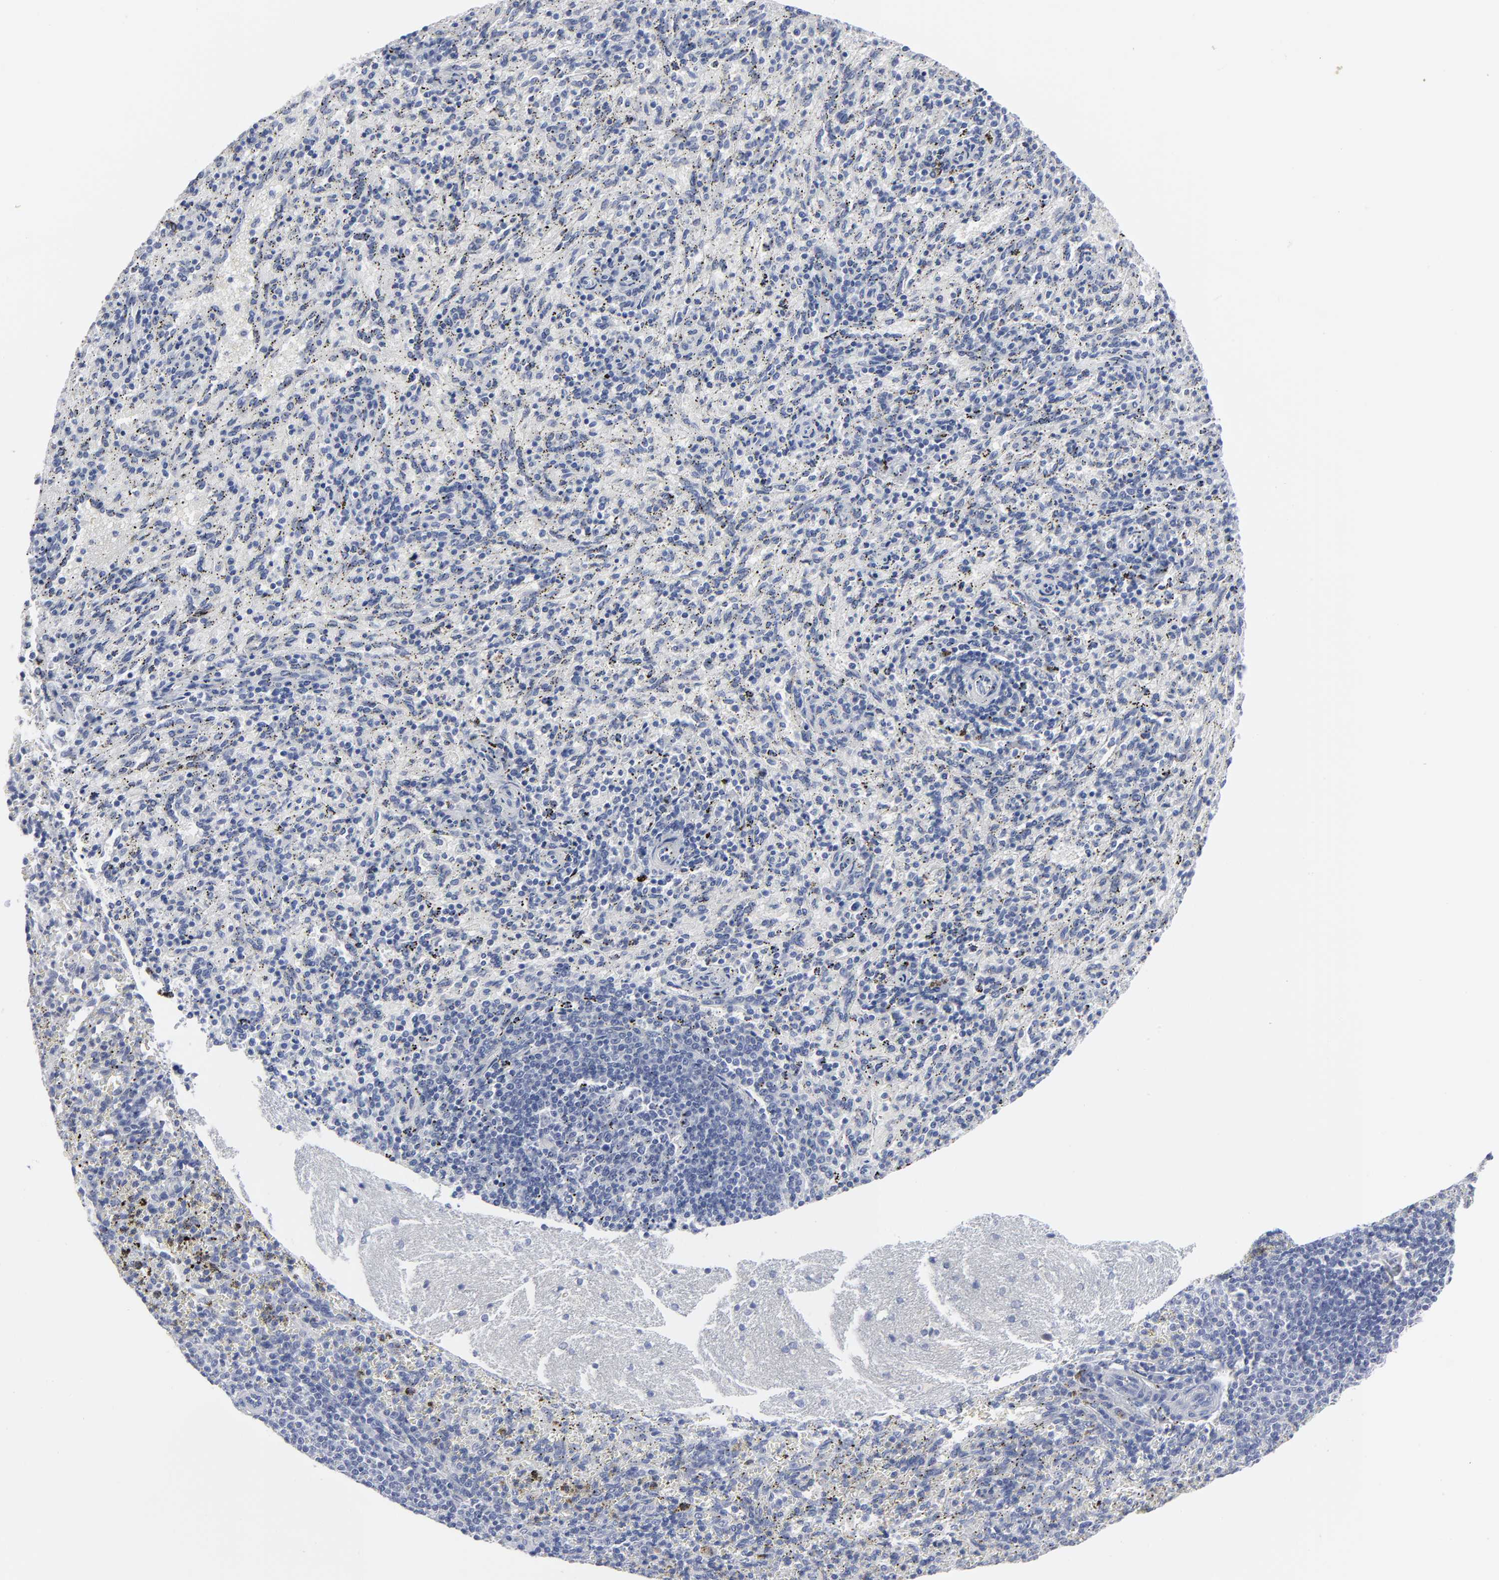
{"staining": {"intensity": "negative", "quantity": "none", "location": "none"}, "tissue": "spleen", "cell_type": "Cells in red pulp", "image_type": "normal", "snomed": [{"axis": "morphology", "description": "Normal tissue, NOS"}, {"axis": "topography", "description": "Spleen"}], "caption": "DAB immunohistochemical staining of benign human spleen reveals no significant positivity in cells in red pulp.", "gene": "CLEC4G", "patient": {"sex": "female", "age": 10}}